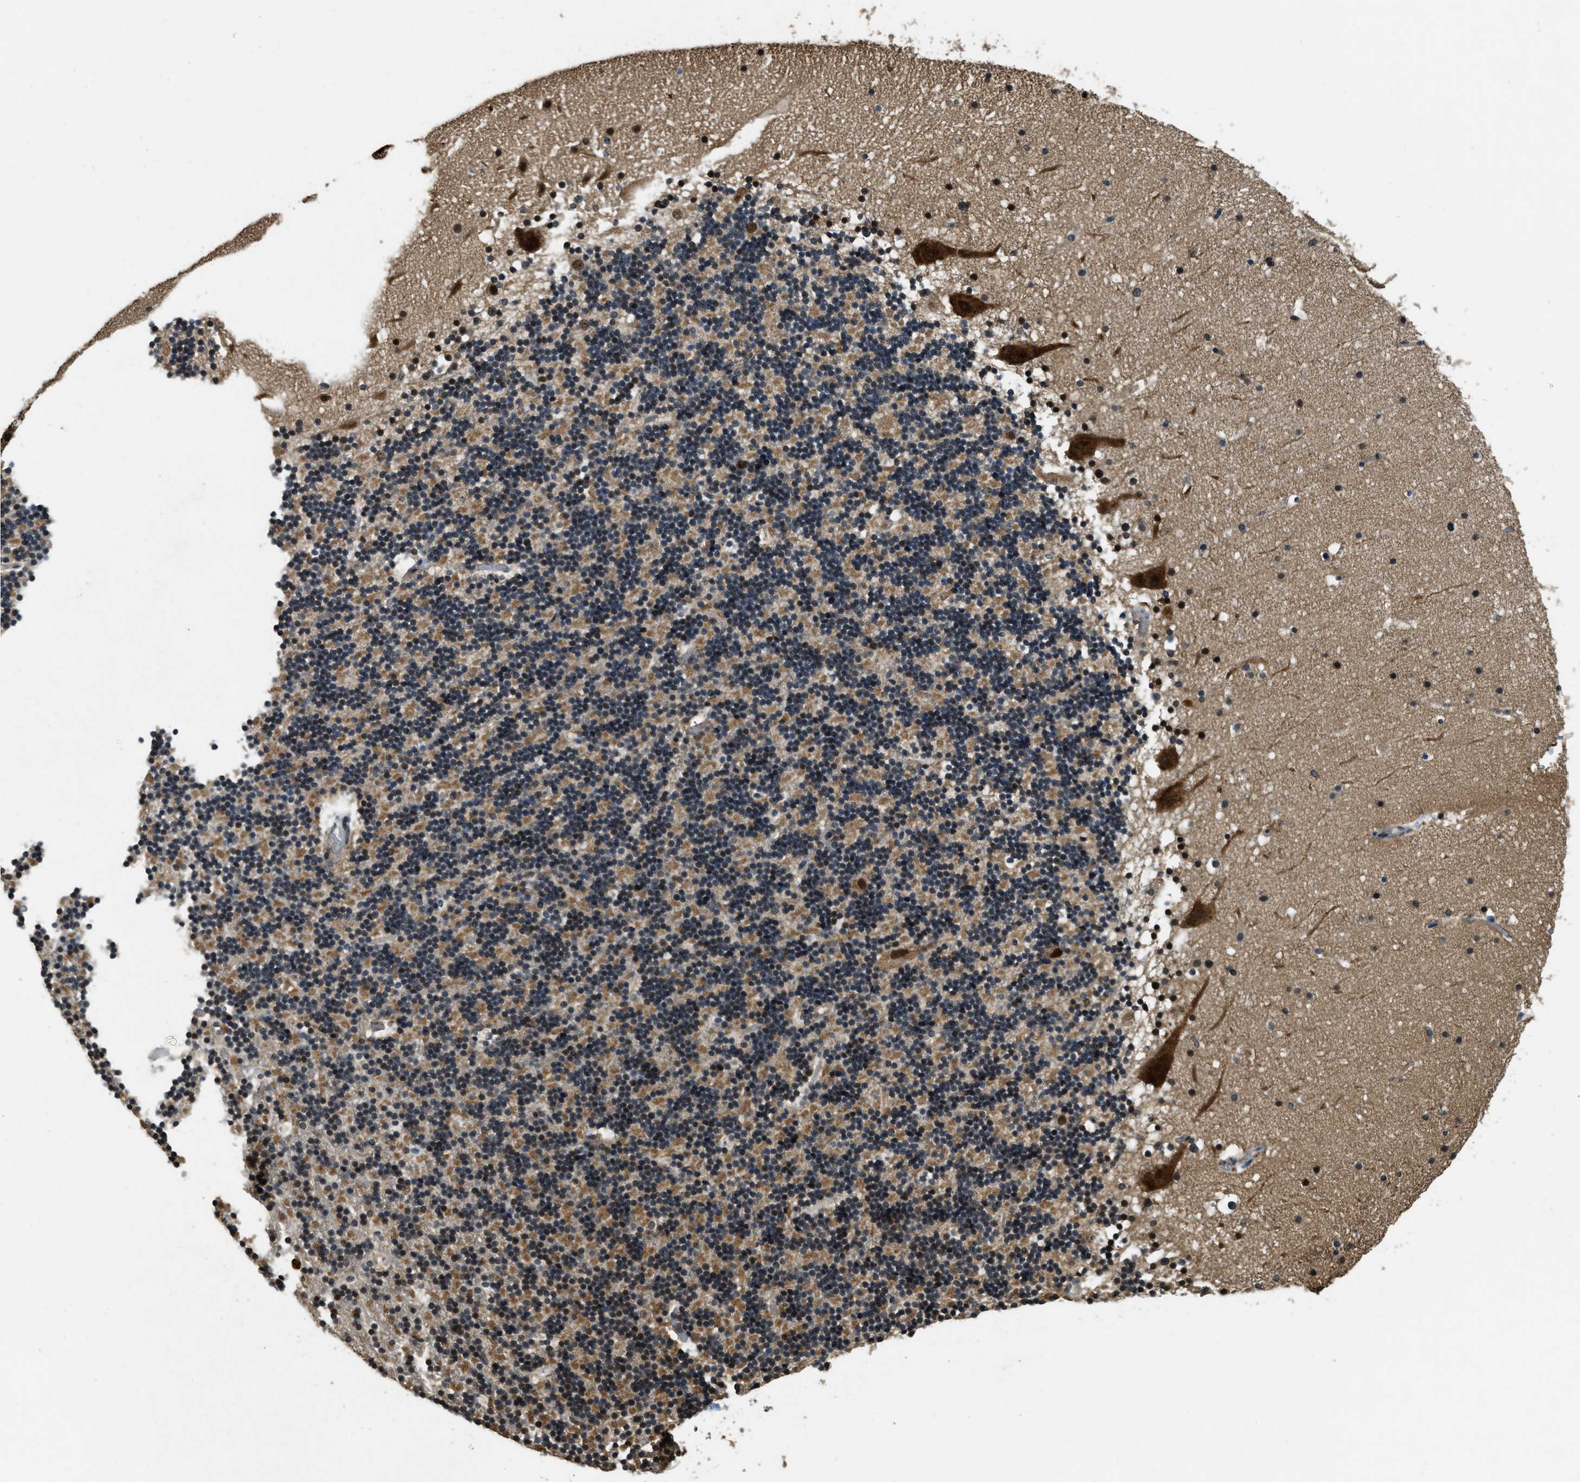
{"staining": {"intensity": "moderate", "quantity": ">75%", "location": "cytoplasmic/membranous"}, "tissue": "cerebellum", "cell_type": "Cells in granular layer", "image_type": "normal", "snomed": [{"axis": "morphology", "description": "Normal tissue, NOS"}, {"axis": "topography", "description": "Cerebellum"}], "caption": "Immunohistochemical staining of benign cerebellum displays medium levels of moderate cytoplasmic/membranous positivity in approximately >75% of cells in granular layer.", "gene": "RNF141", "patient": {"sex": "male", "age": 57}}